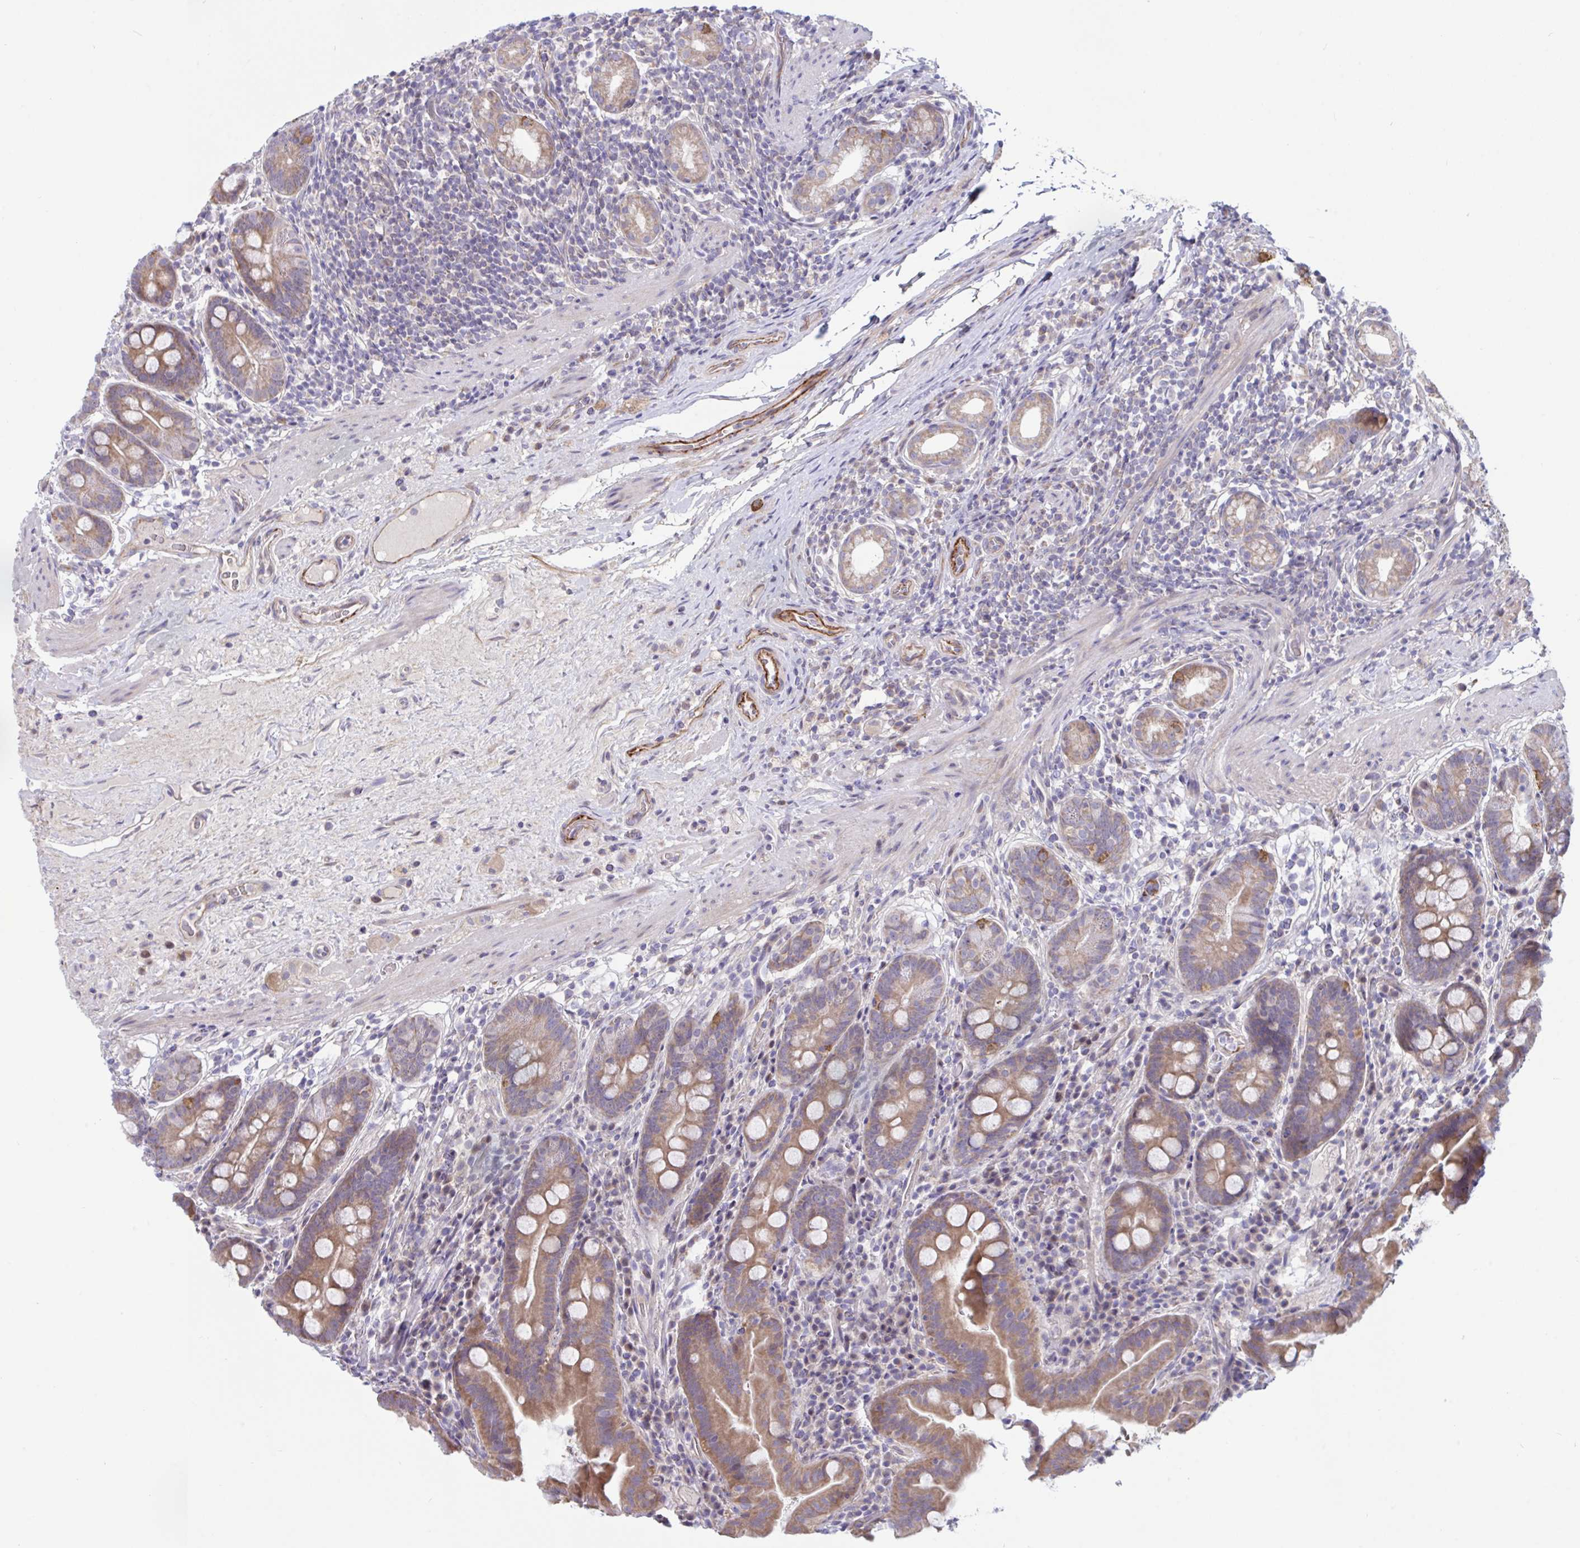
{"staining": {"intensity": "moderate", "quantity": ">75%", "location": "cytoplasmic/membranous"}, "tissue": "small intestine", "cell_type": "Glandular cells", "image_type": "normal", "snomed": [{"axis": "morphology", "description": "Normal tissue, NOS"}, {"axis": "topography", "description": "Small intestine"}], "caption": "A photomicrograph showing moderate cytoplasmic/membranous expression in approximately >75% of glandular cells in normal small intestine, as visualized by brown immunohistochemical staining.", "gene": "IL37", "patient": {"sex": "male", "age": 26}}